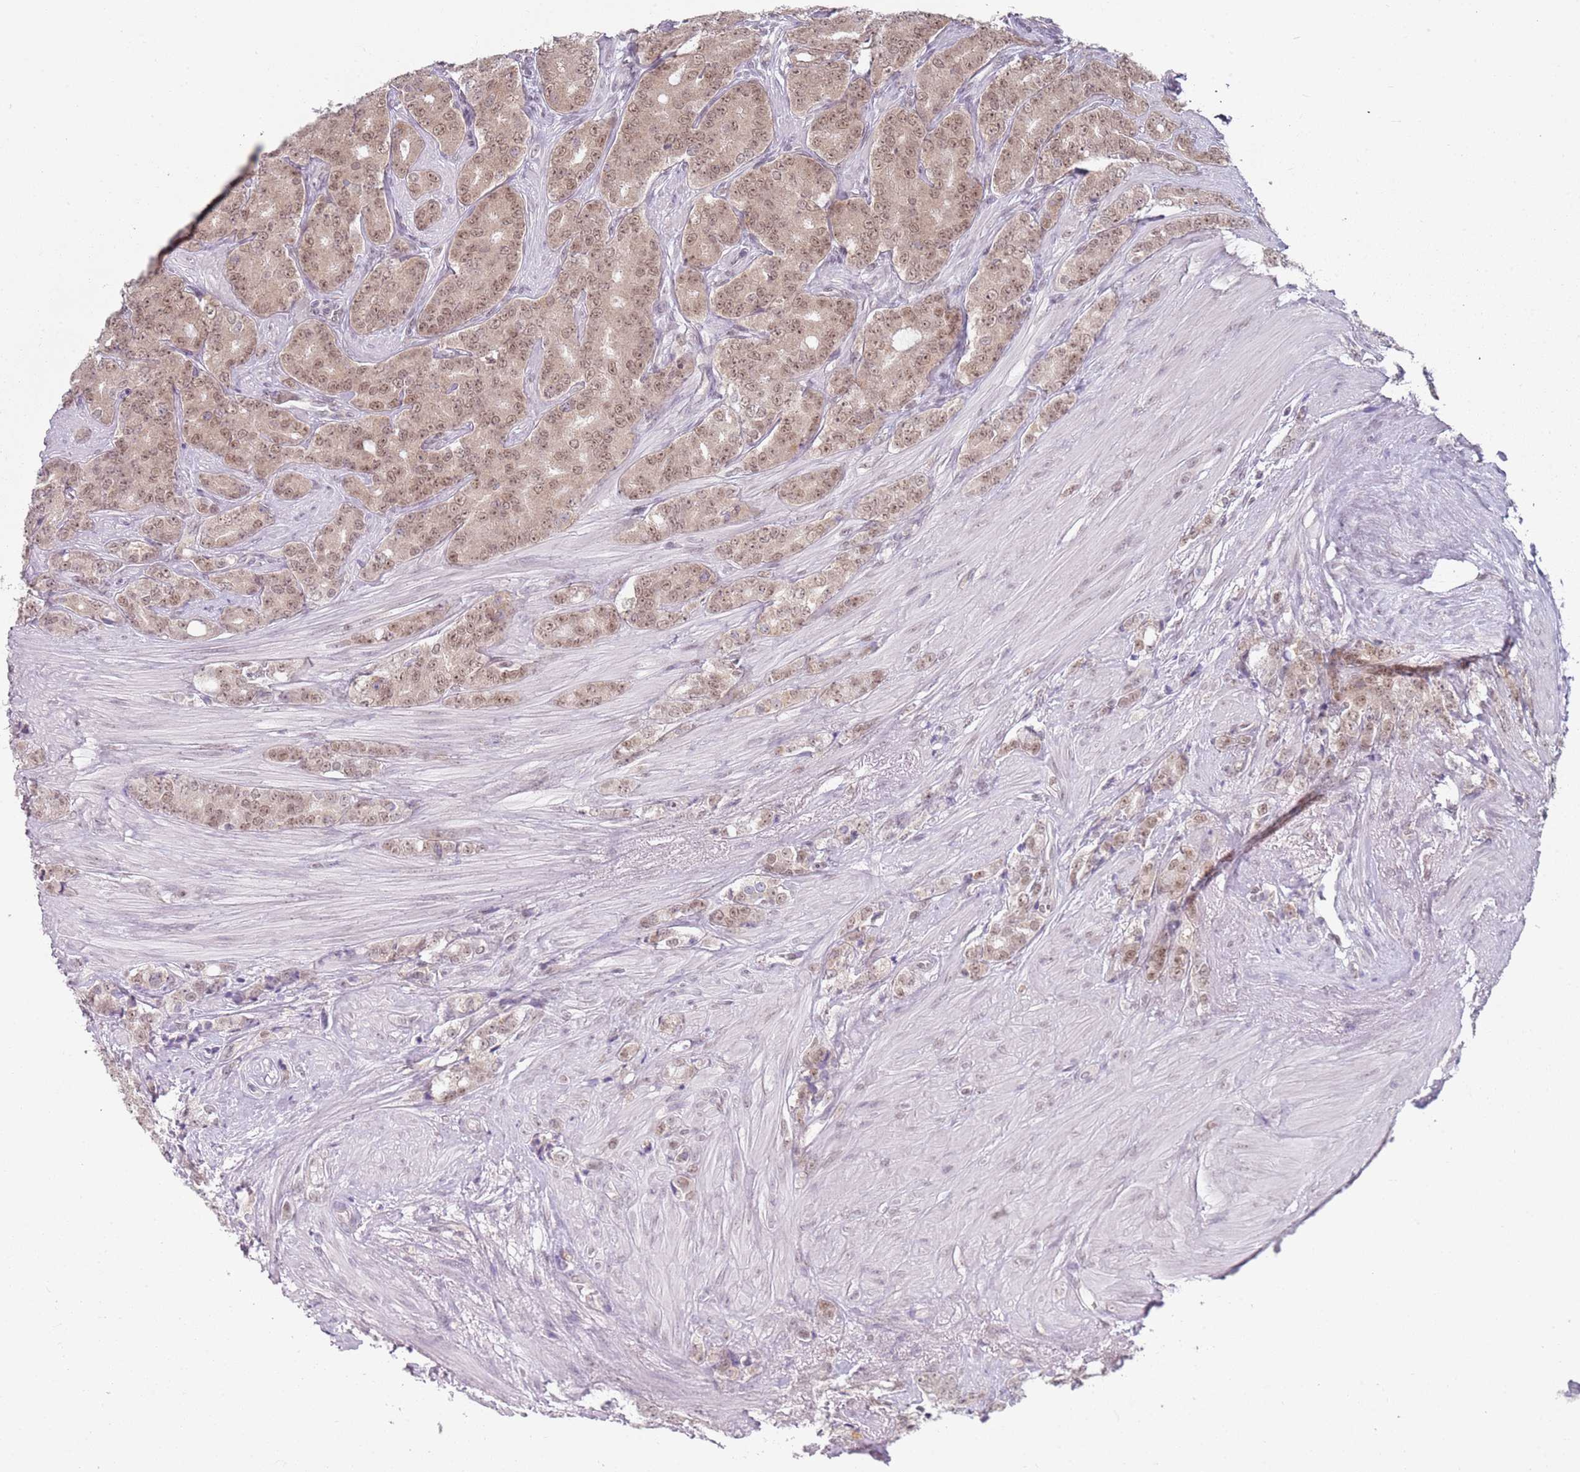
{"staining": {"intensity": "moderate", "quantity": ">75%", "location": "nuclear"}, "tissue": "prostate cancer", "cell_type": "Tumor cells", "image_type": "cancer", "snomed": [{"axis": "morphology", "description": "Adenocarcinoma, High grade"}, {"axis": "topography", "description": "Prostate"}], "caption": "This image shows IHC staining of human prostate cancer (adenocarcinoma (high-grade)), with medium moderate nuclear positivity in about >75% of tumor cells.", "gene": "SMARCAL1", "patient": {"sex": "male", "age": 62}}